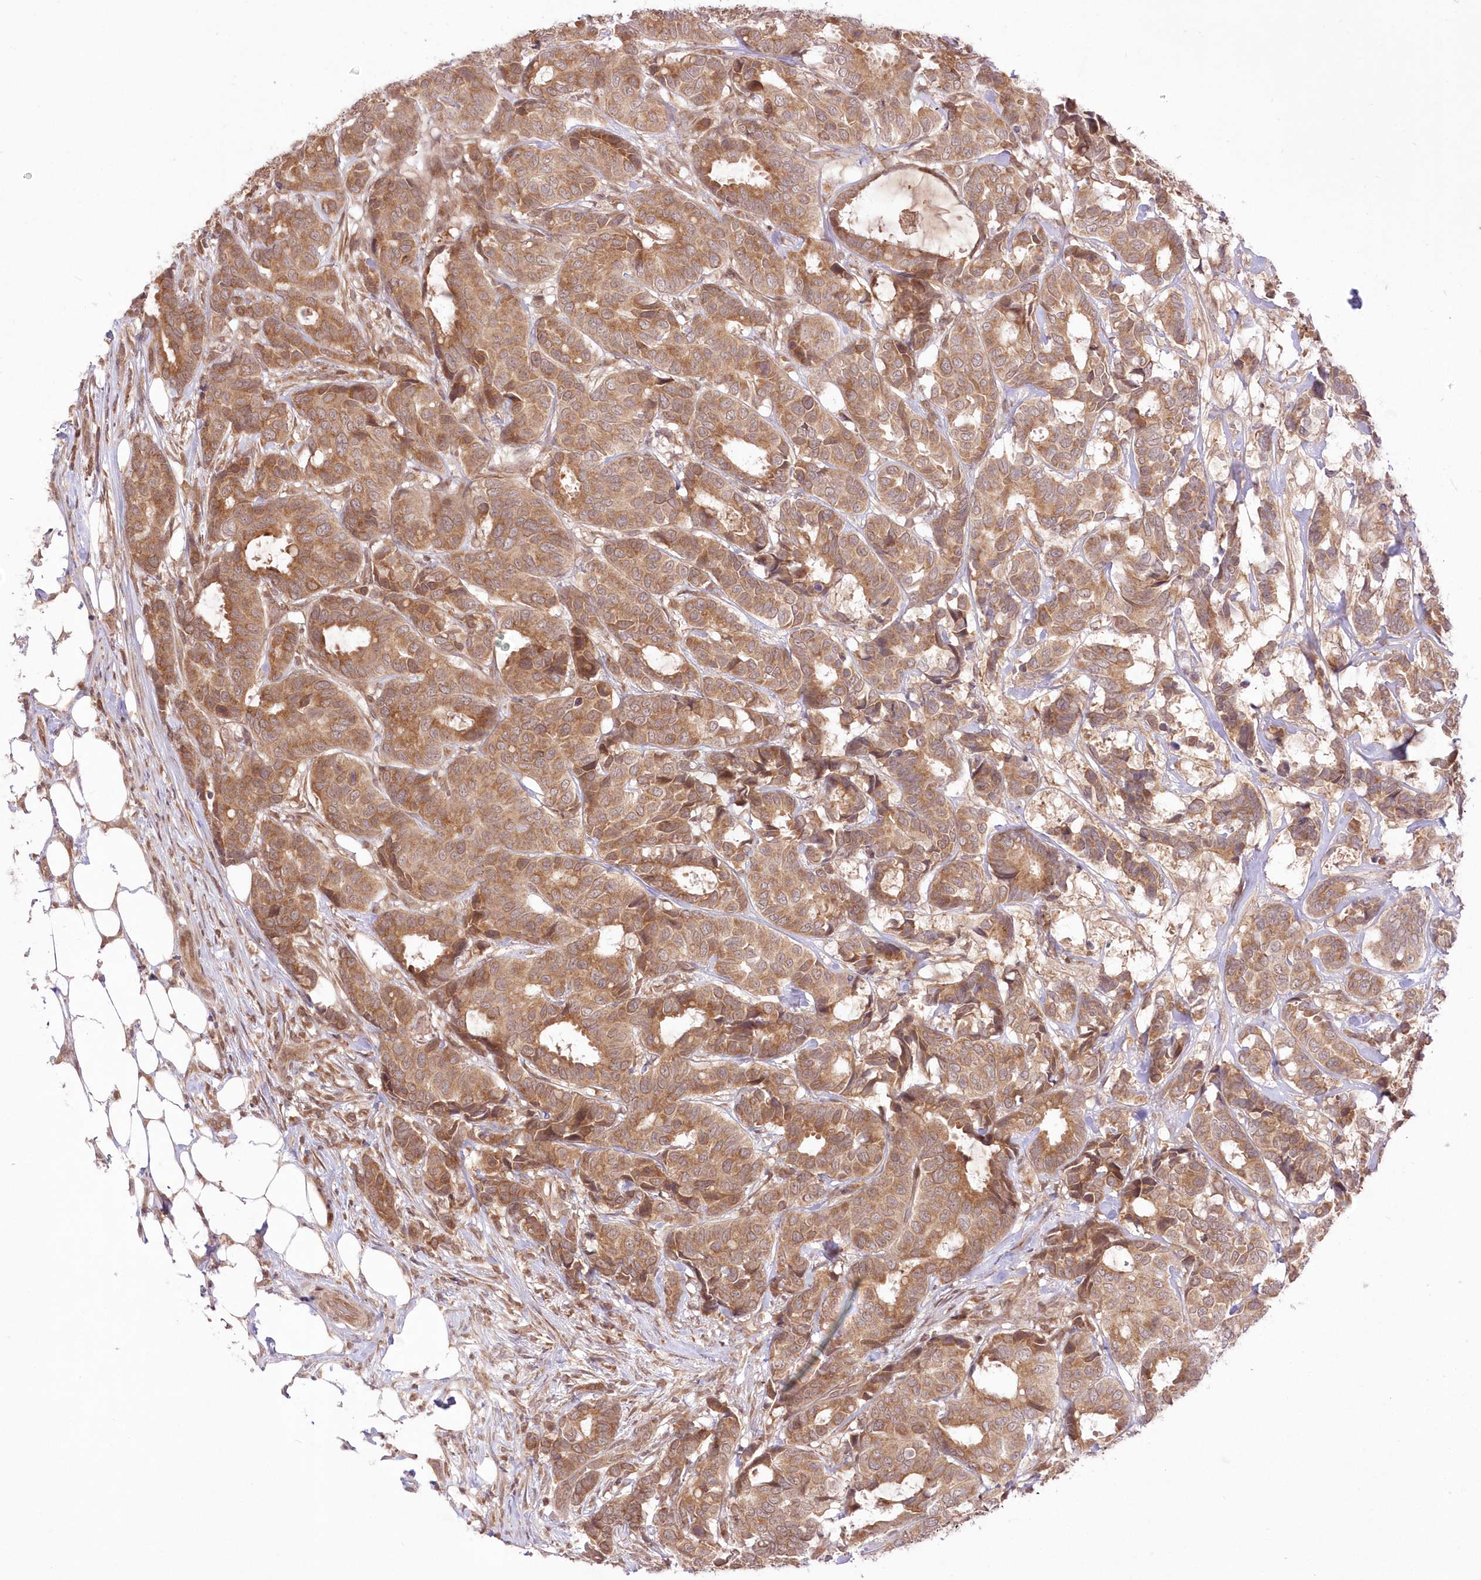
{"staining": {"intensity": "moderate", "quantity": ">75%", "location": "cytoplasmic/membranous"}, "tissue": "breast cancer", "cell_type": "Tumor cells", "image_type": "cancer", "snomed": [{"axis": "morphology", "description": "Duct carcinoma"}, {"axis": "topography", "description": "Breast"}], "caption": "Tumor cells reveal medium levels of moderate cytoplasmic/membranous expression in approximately >75% of cells in human invasive ductal carcinoma (breast).", "gene": "MTMR3", "patient": {"sex": "female", "age": 87}}